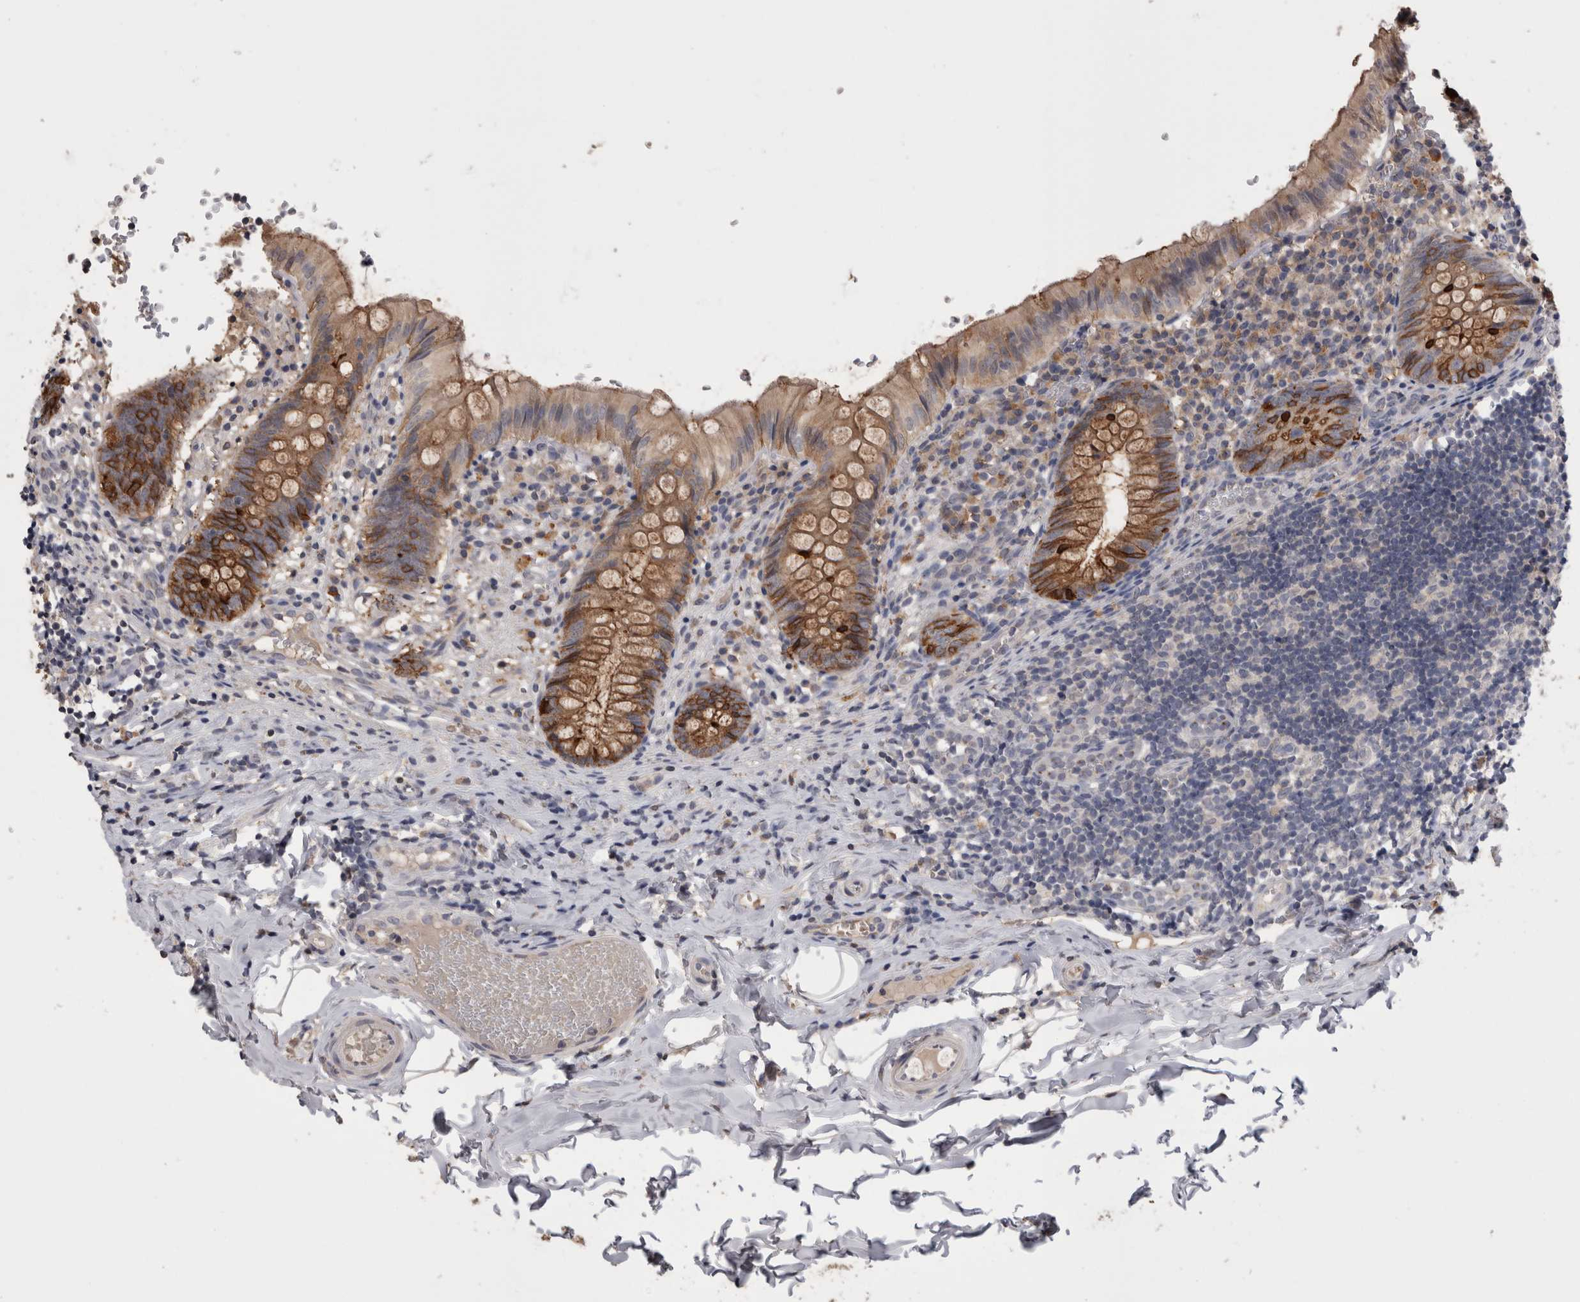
{"staining": {"intensity": "moderate", "quantity": ">75%", "location": "cytoplasmic/membranous"}, "tissue": "appendix", "cell_type": "Glandular cells", "image_type": "normal", "snomed": [{"axis": "morphology", "description": "Normal tissue, NOS"}, {"axis": "topography", "description": "Appendix"}], "caption": "Protein analysis of normal appendix displays moderate cytoplasmic/membranous staining in about >75% of glandular cells.", "gene": "ANXA13", "patient": {"sex": "male", "age": 8}}